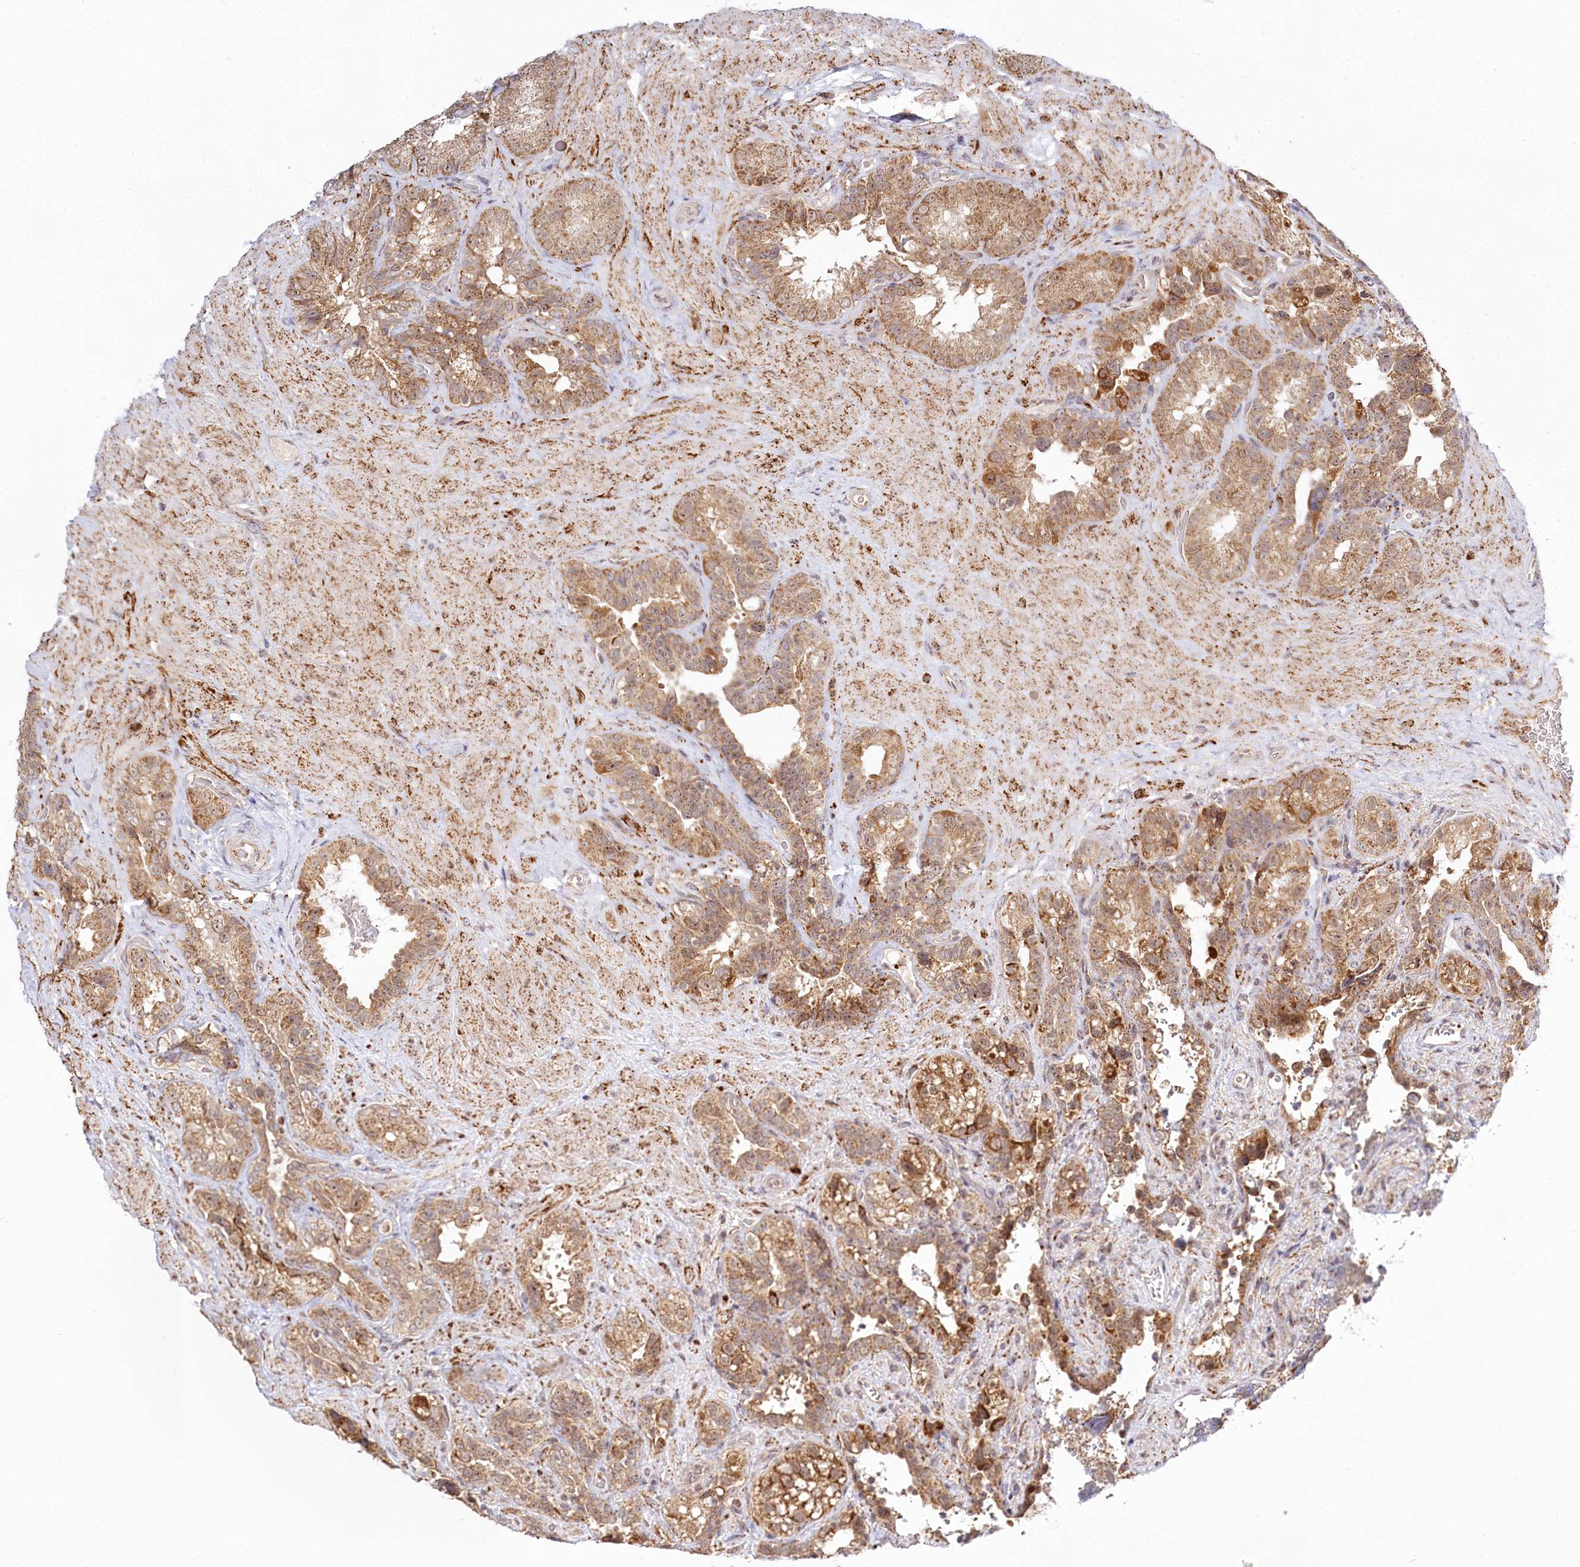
{"staining": {"intensity": "moderate", "quantity": ">75%", "location": "cytoplasmic/membranous"}, "tissue": "seminal vesicle", "cell_type": "Glandular cells", "image_type": "normal", "snomed": [{"axis": "morphology", "description": "Normal tissue, NOS"}, {"axis": "topography", "description": "Seminal veicle"}, {"axis": "topography", "description": "Peripheral nerve tissue"}], "caption": "A brown stain shows moderate cytoplasmic/membranous staining of a protein in glandular cells of unremarkable human seminal vesicle. Using DAB (3,3'-diaminobenzidine) (brown) and hematoxylin (blue) stains, captured at high magnification using brightfield microscopy.", "gene": "RTN4IP1", "patient": {"sex": "male", "age": 67}}